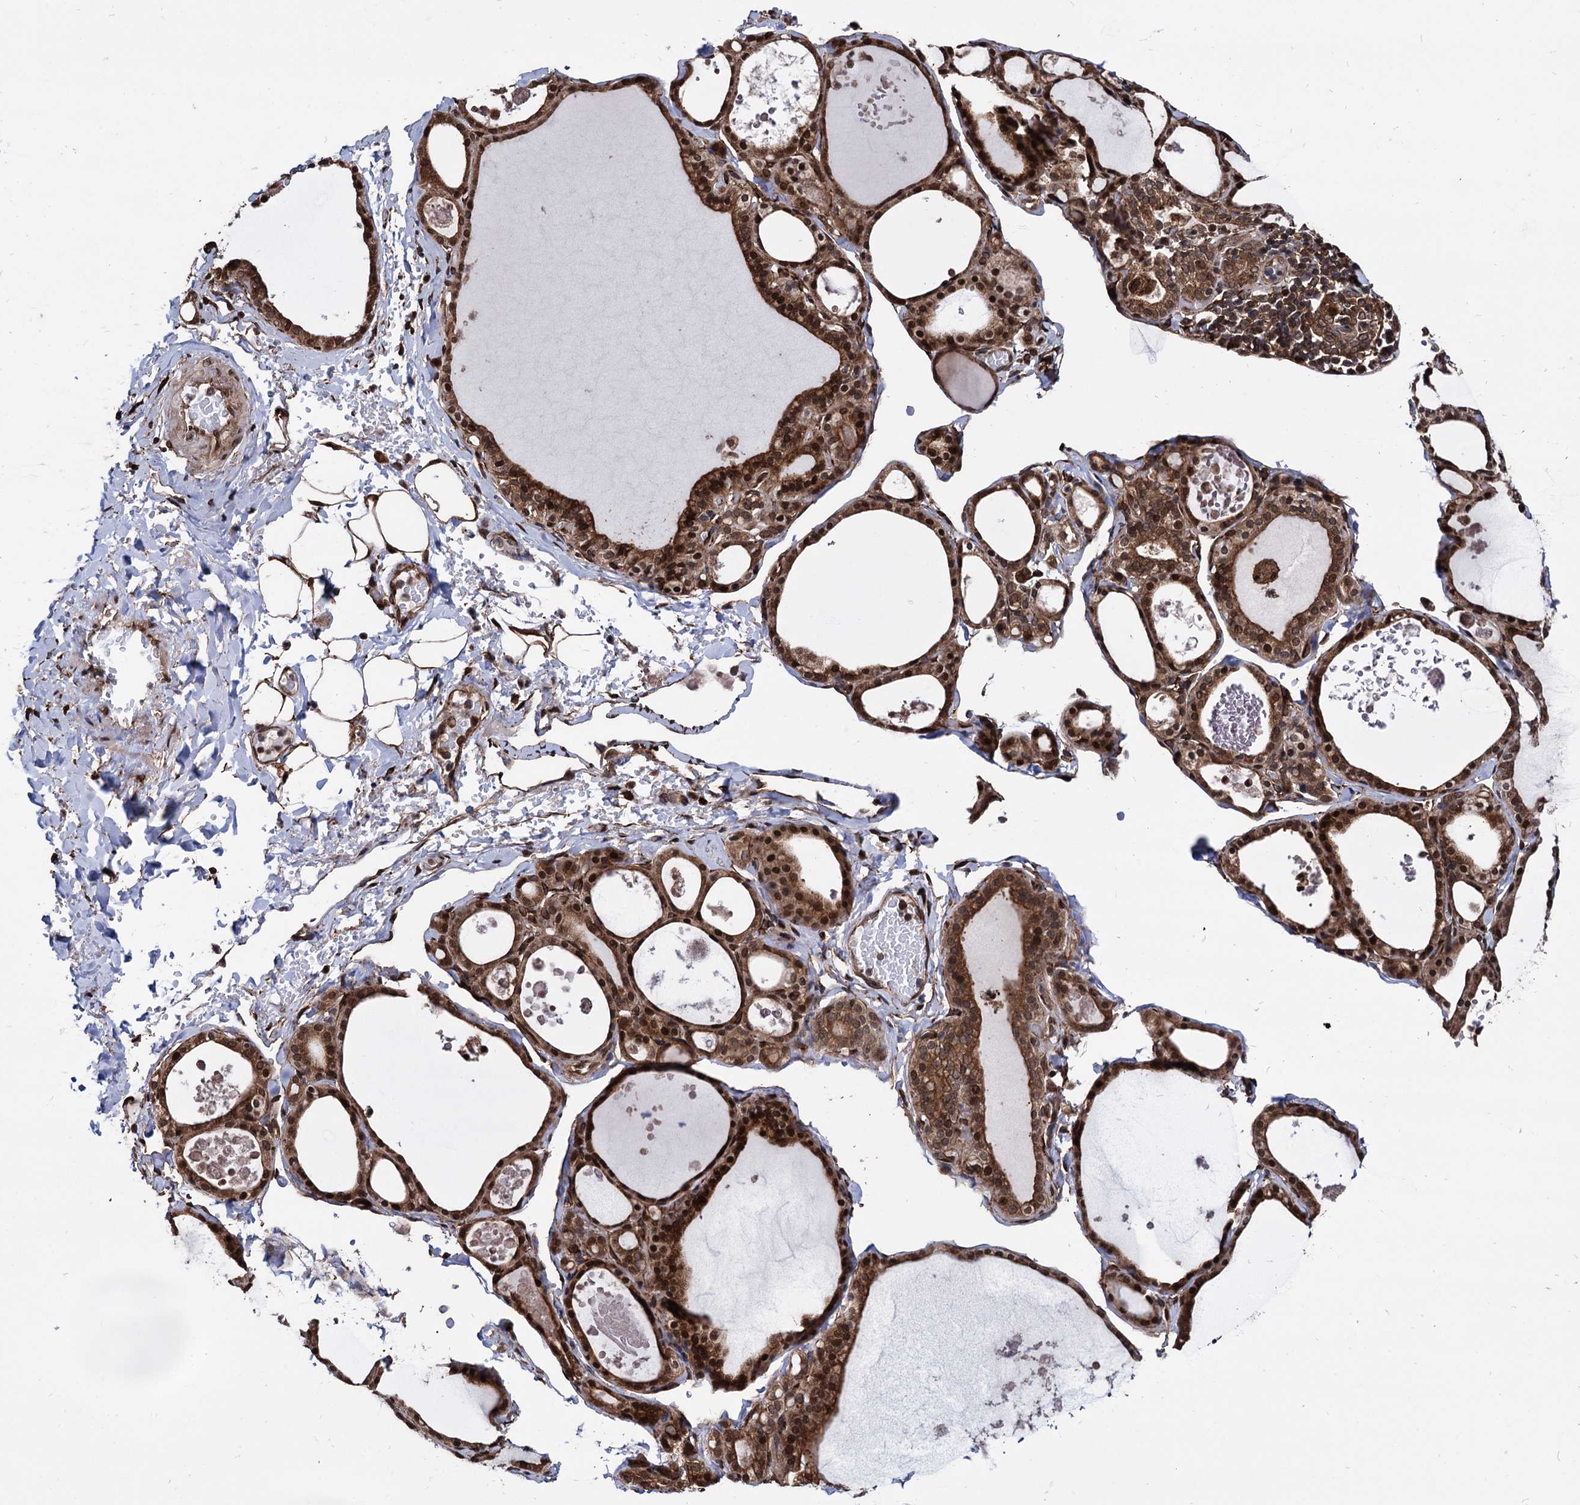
{"staining": {"intensity": "strong", "quantity": ">75%", "location": "cytoplasmic/membranous,nuclear"}, "tissue": "thyroid gland", "cell_type": "Glandular cells", "image_type": "normal", "snomed": [{"axis": "morphology", "description": "Normal tissue, NOS"}, {"axis": "topography", "description": "Thyroid gland"}], "caption": "Strong cytoplasmic/membranous,nuclear positivity is appreciated in approximately >75% of glandular cells in benign thyroid gland.", "gene": "ANKRD12", "patient": {"sex": "male", "age": 56}}